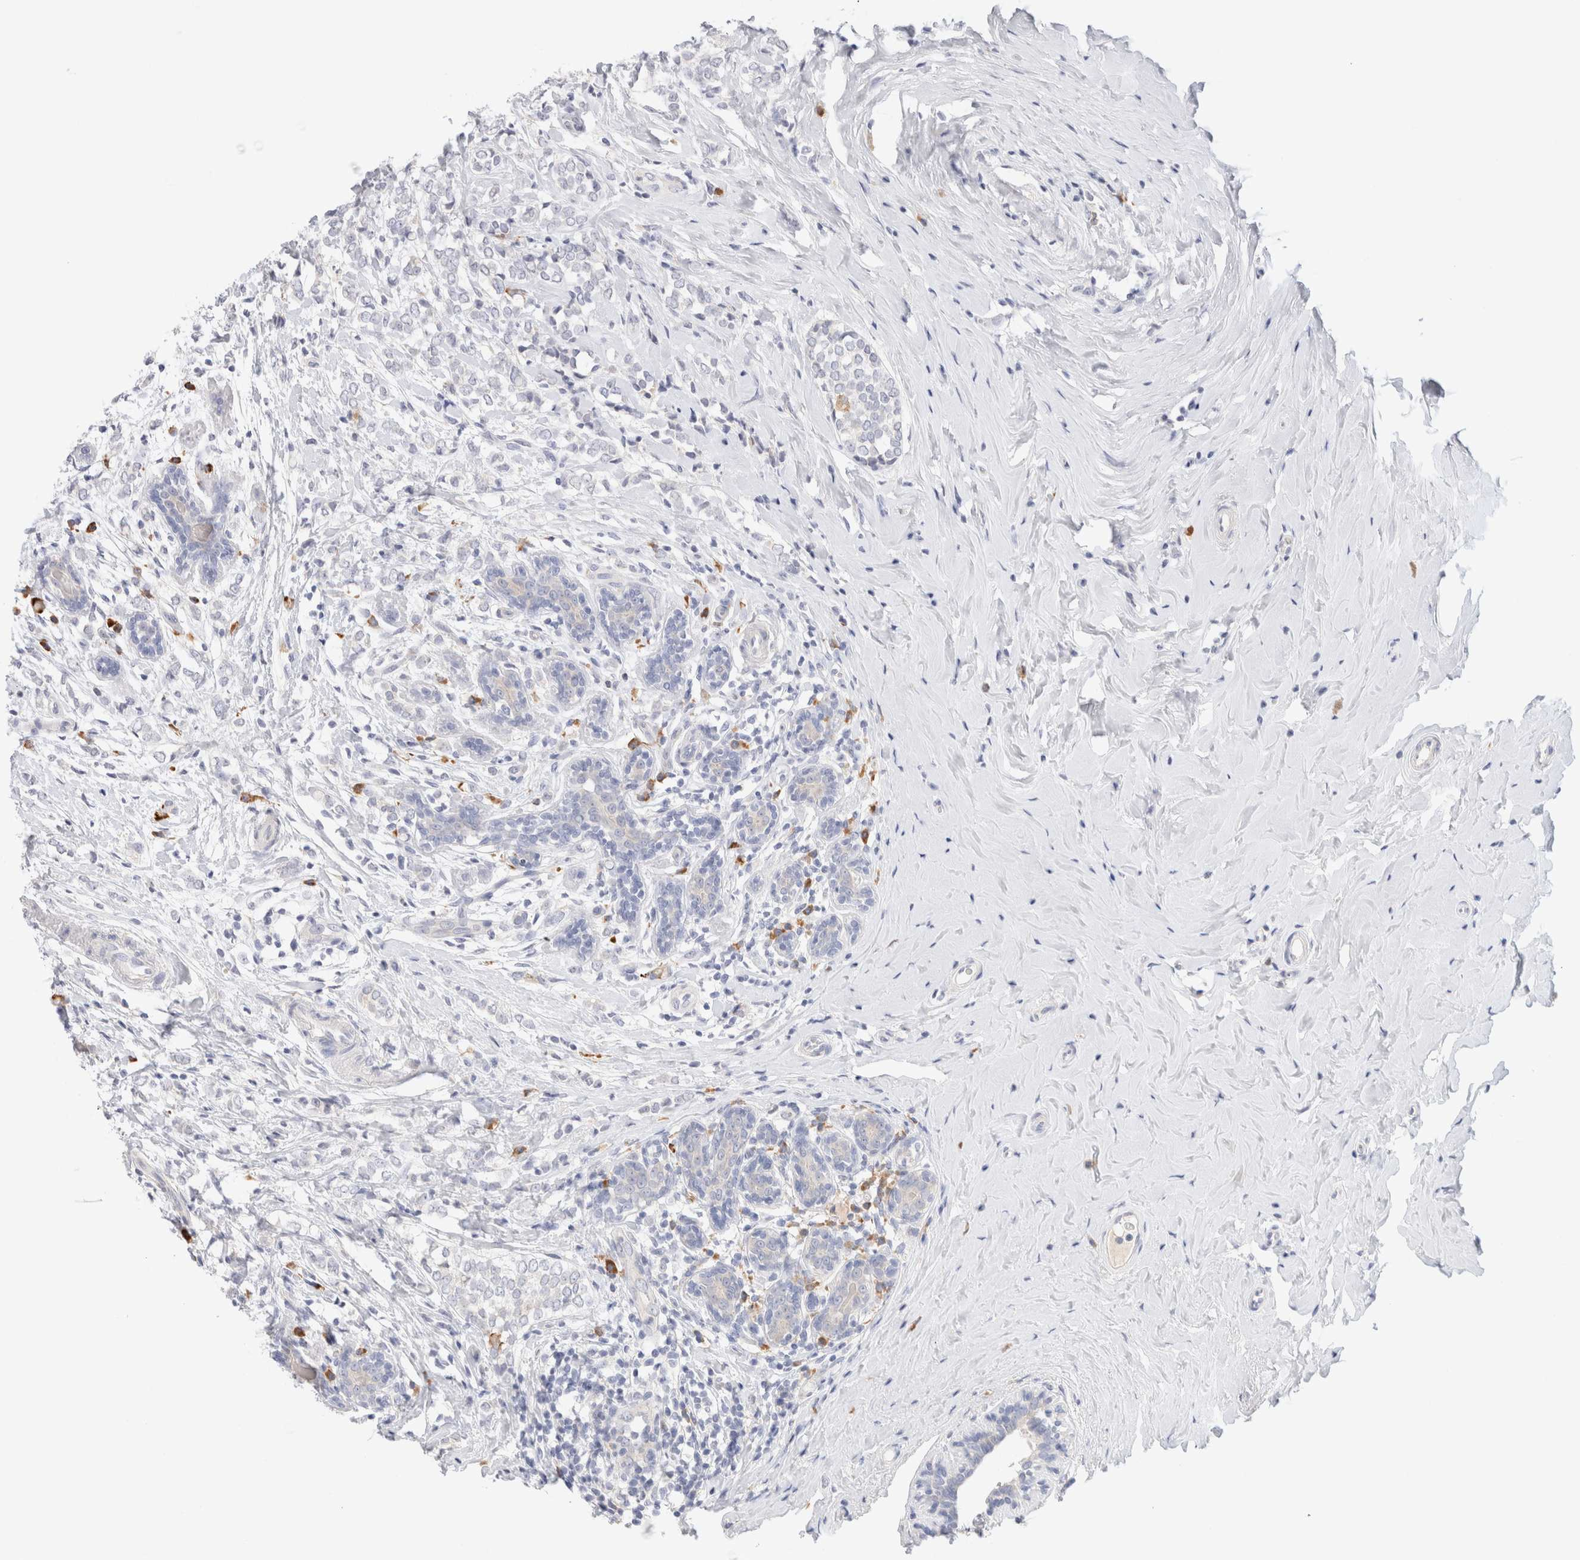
{"staining": {"intensity": "negative", "quantity": "none", "location": "none"}, "tissue": "breast cancer", "cell_type": "Tumor cells", "image_type": "cancer", "snomed": [{"axis": "morphology", "description": "Normal tissue, NOS"}, {"axis": "morphology", "description": "Lobular carcinoma"}, {"axis": "topography", "description": "Breast"}], "caption": "Breast lobular carcinoma was stained to show a protein in brown. There is no significant expression in tumor cells.", "gene": "GADD45G", "patient": {"sex": "female", "age": 47}}